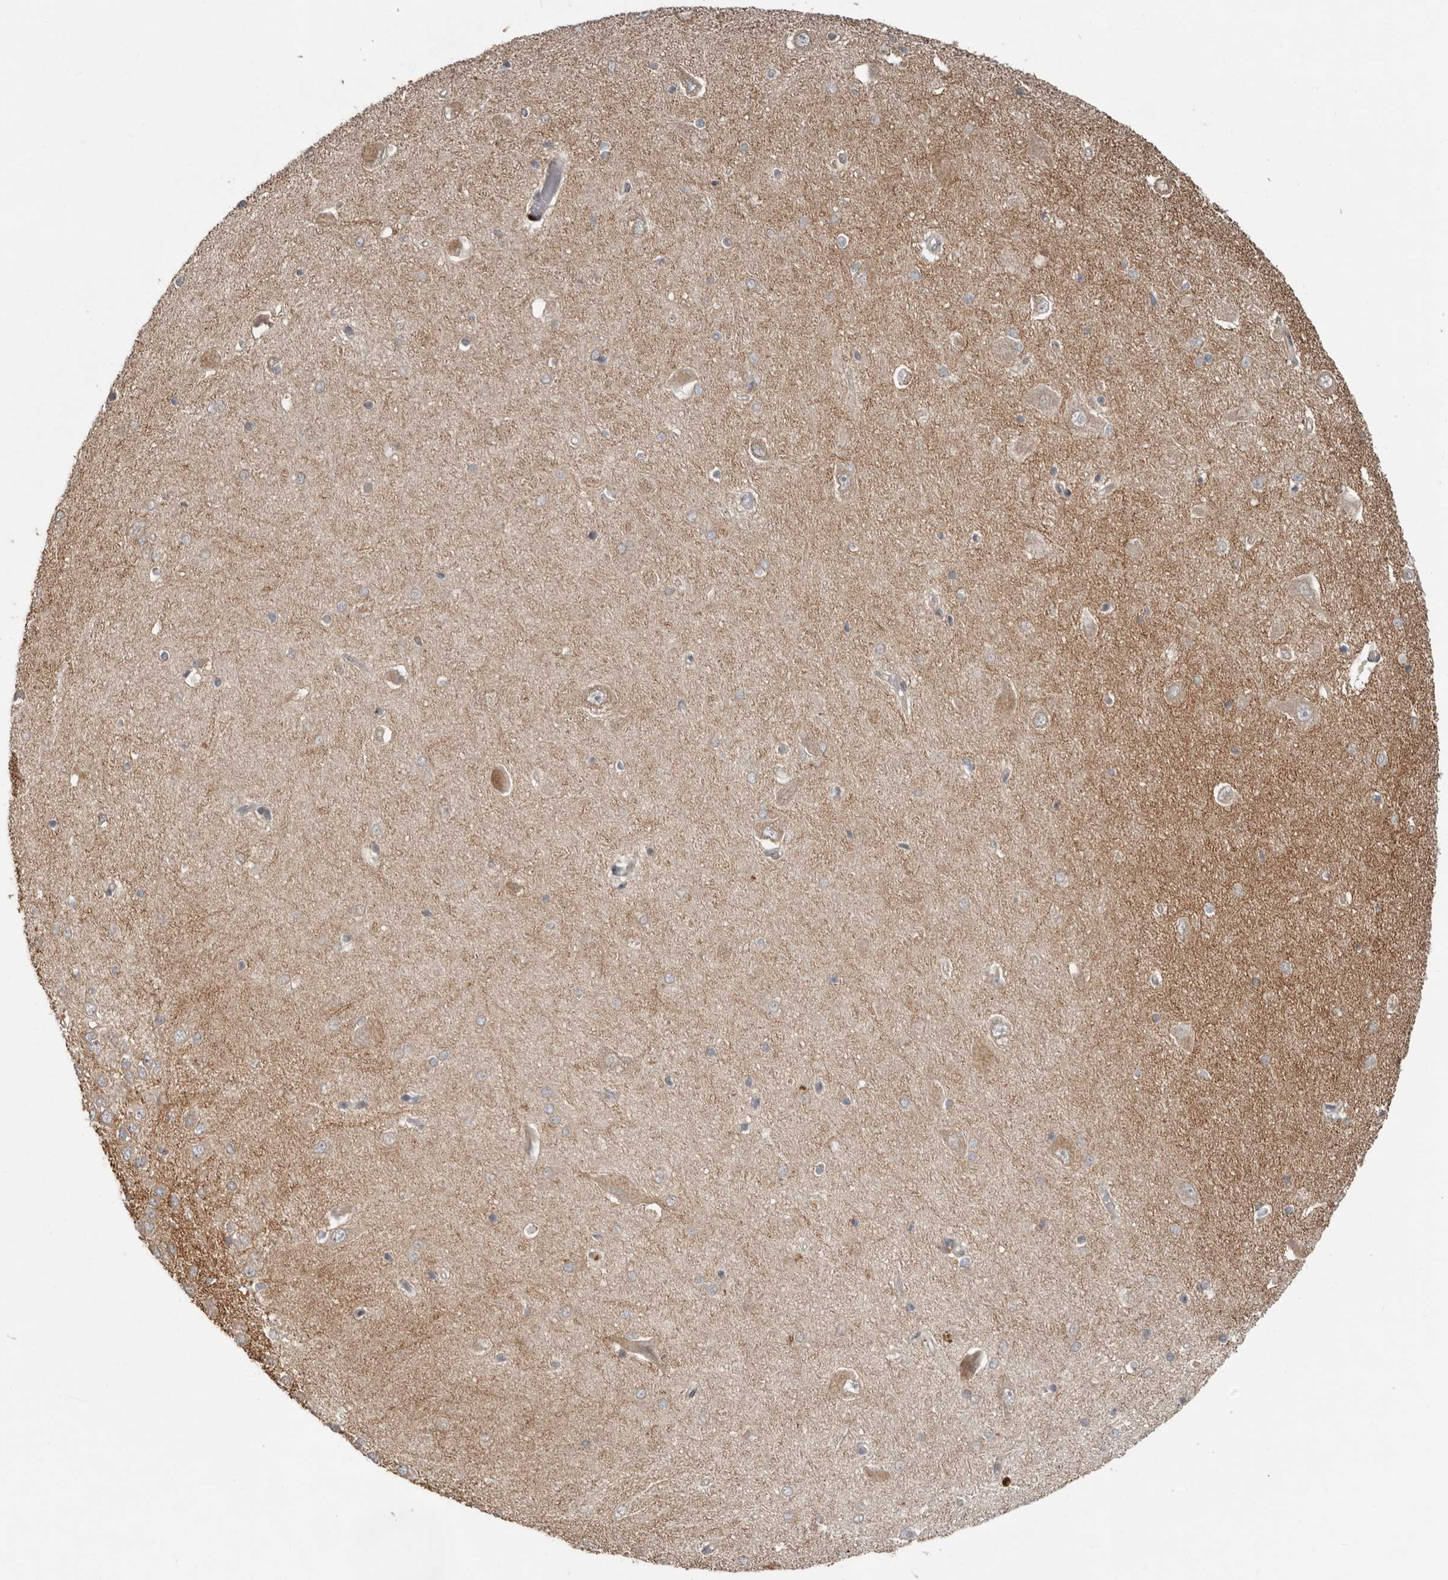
{"staining": {"intensity": "negative", "quantity": "none", "location": "none"}, "tissue": "hippocampus", "cell_type": "Glial cells", "image_type": "normal", "snomed": [{"axis": "morphology", "description": "Normal tissue, NOS"}, {"axis": "topography", "description": "Hippocampus"}], "caption": "This is a micrograph of IHC staining of normal hippocampus, which shows no expression in glial cells.", "gene": "SLC6A7", "patient": {"sex": "male", "age": 45}}